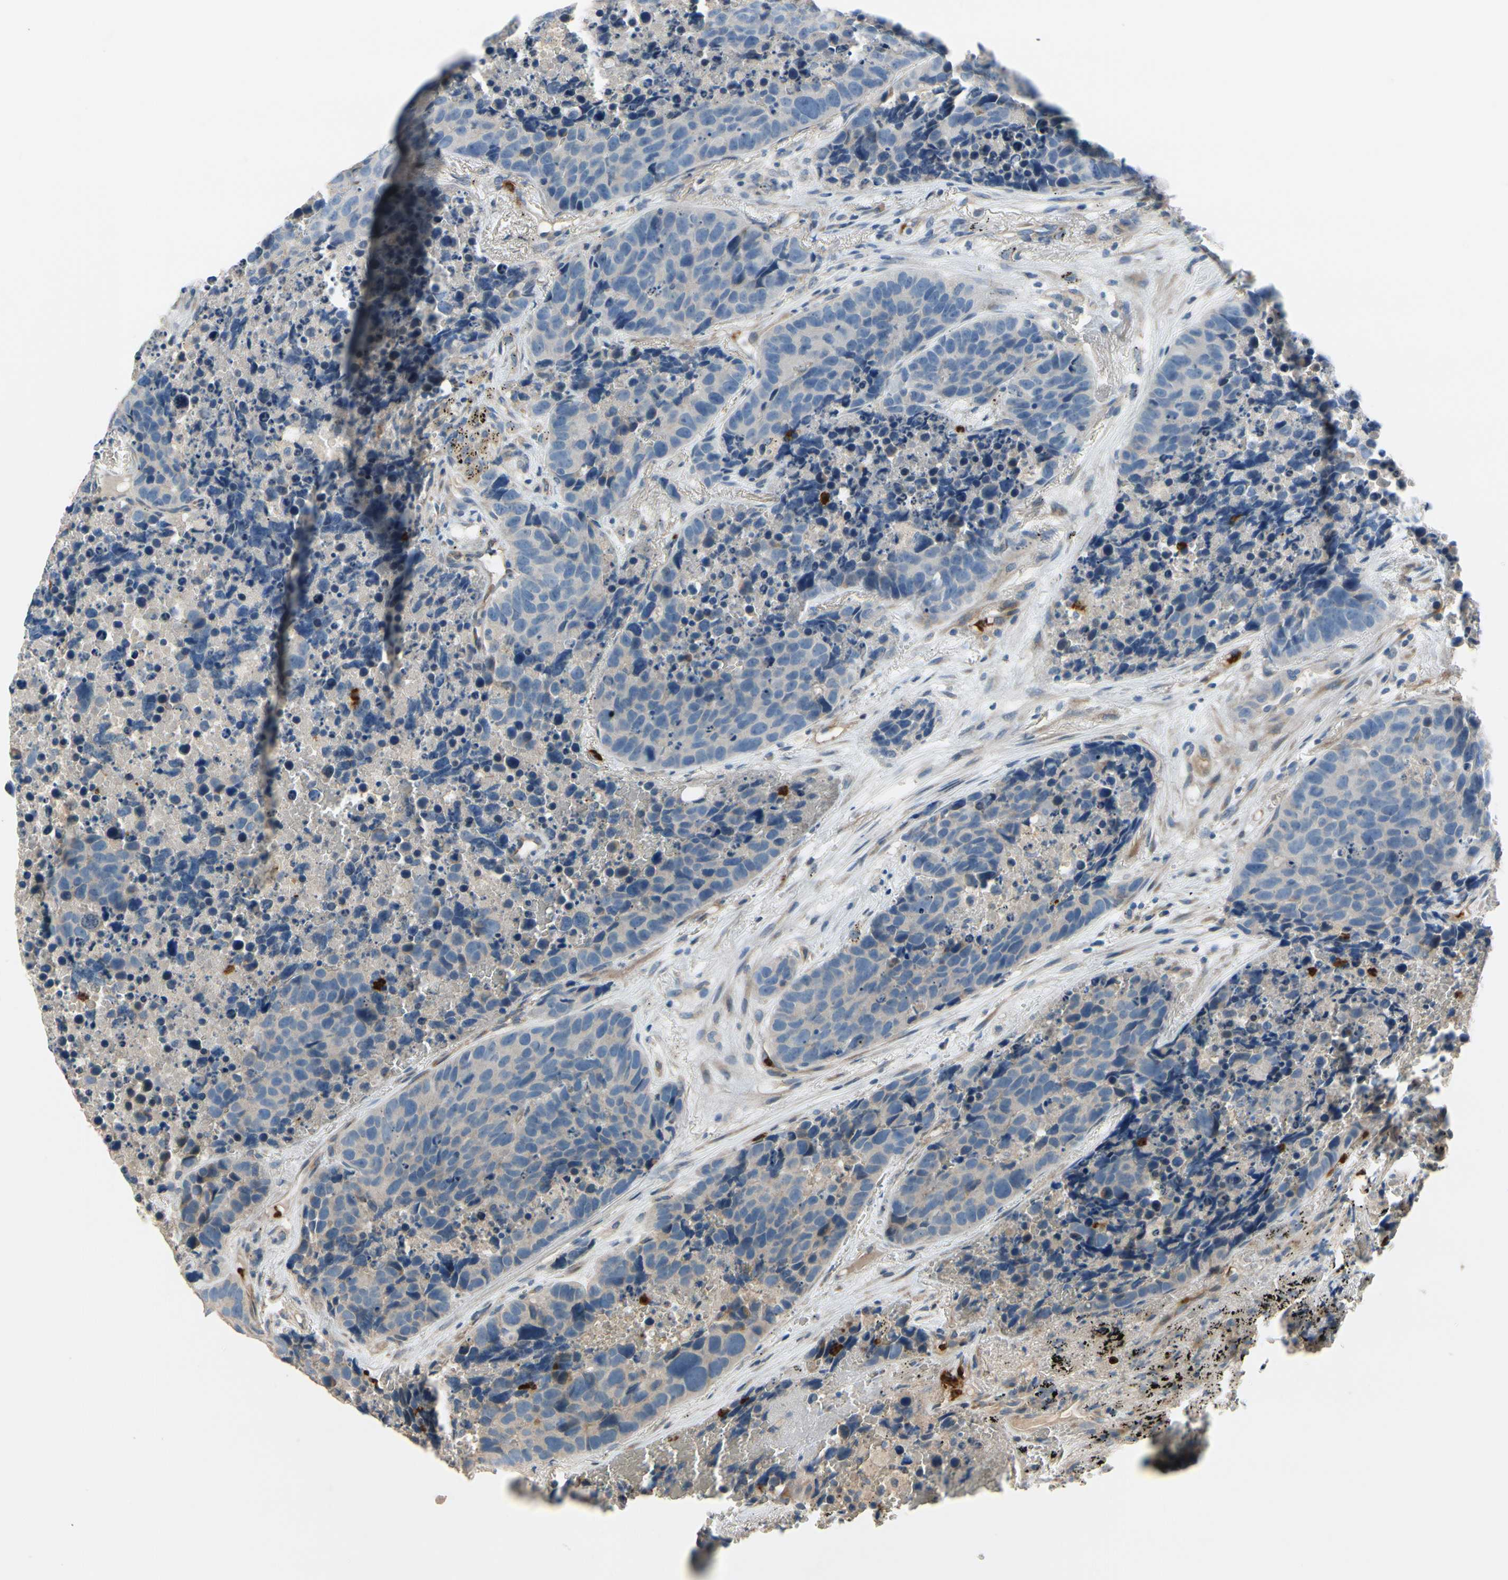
{"staining": {"intensity": "negative", "quantity": "none", "location": "none"}, "tissue": "carcinoid", "cell_type": "Tumor cells", "image_type": "cancer", "snomed": [{"axis": "morphology", "description": "Carcinoid, malignant, NOS"}, {"axis": "topography", "description": "Lung"}], "caption": "The immunohistochemistry (IHC) image has no significant expression in tumor cells of carcinoid (malignant) tissue. (DAB (3,3'-diaminobenzidine) IHC, high magnification).", "gene": "SIGLEC5", "patient": {"sex": "male", "age": 60}}